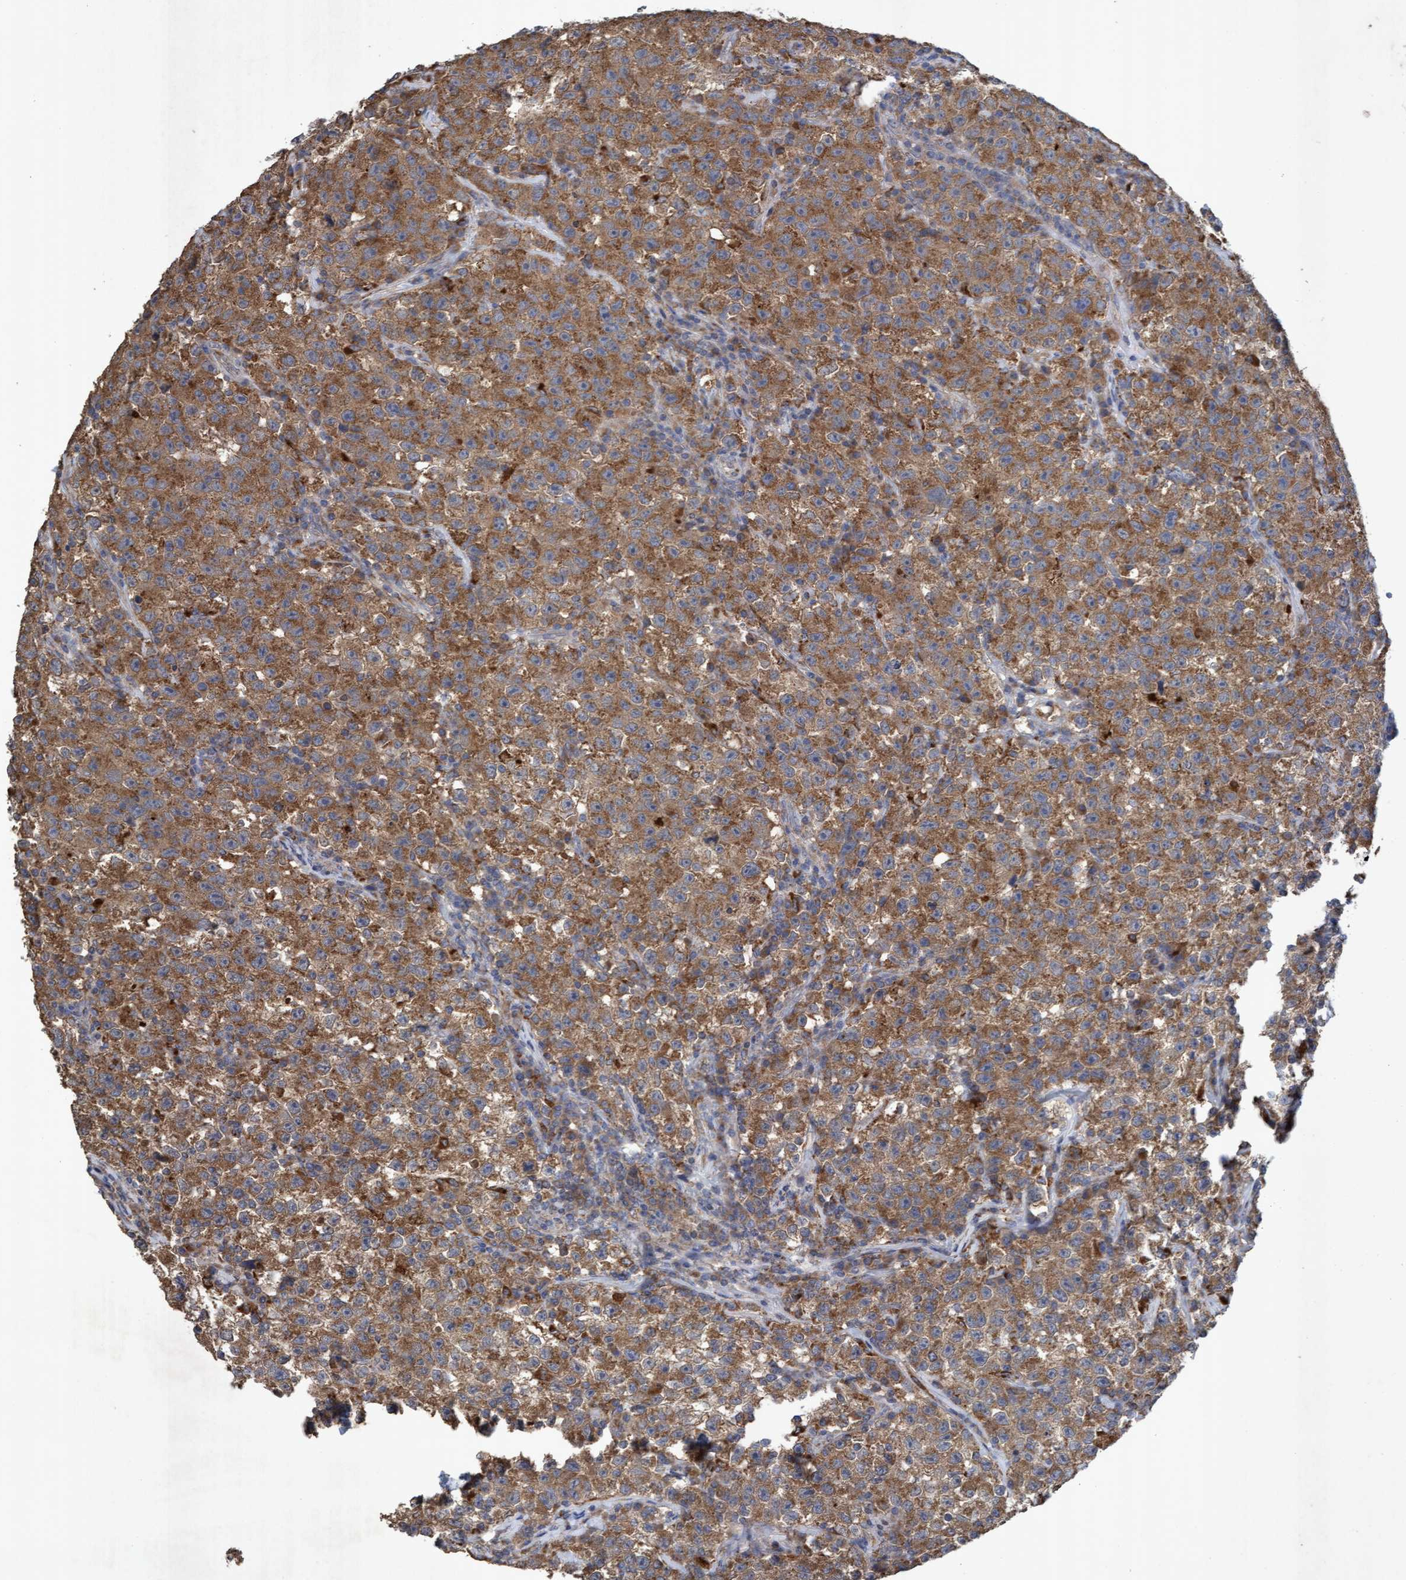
{"staining": {"intensity": "moderate", "quantity": ">75%", "location": "cytoplasmic/membranous"}, "tissue": "testis cancer", "cell_type": "Tumor cells", "image_type": "cancer", "snomed": [{"axis": "morphology", "description": "Seminoma, NOS"}, {"axis": "topography", "description": "Testis"}], "caption": "Immunohistochemistry (IHC) (DAB (3,3'-diaminobenzidine)) staining of human testis cancer demonstrates moderate cytoplasmic/membranous protein positivity in approximately >75% of tumor cells. The staining was performed using DAB (3,3'-diaminobenzidine), with brown indicating positive protein expression. Nuclei are stained blue with hematoxylin.", "gene": "ATPAF2", "patient": {"sex": "male", "age": 22}}